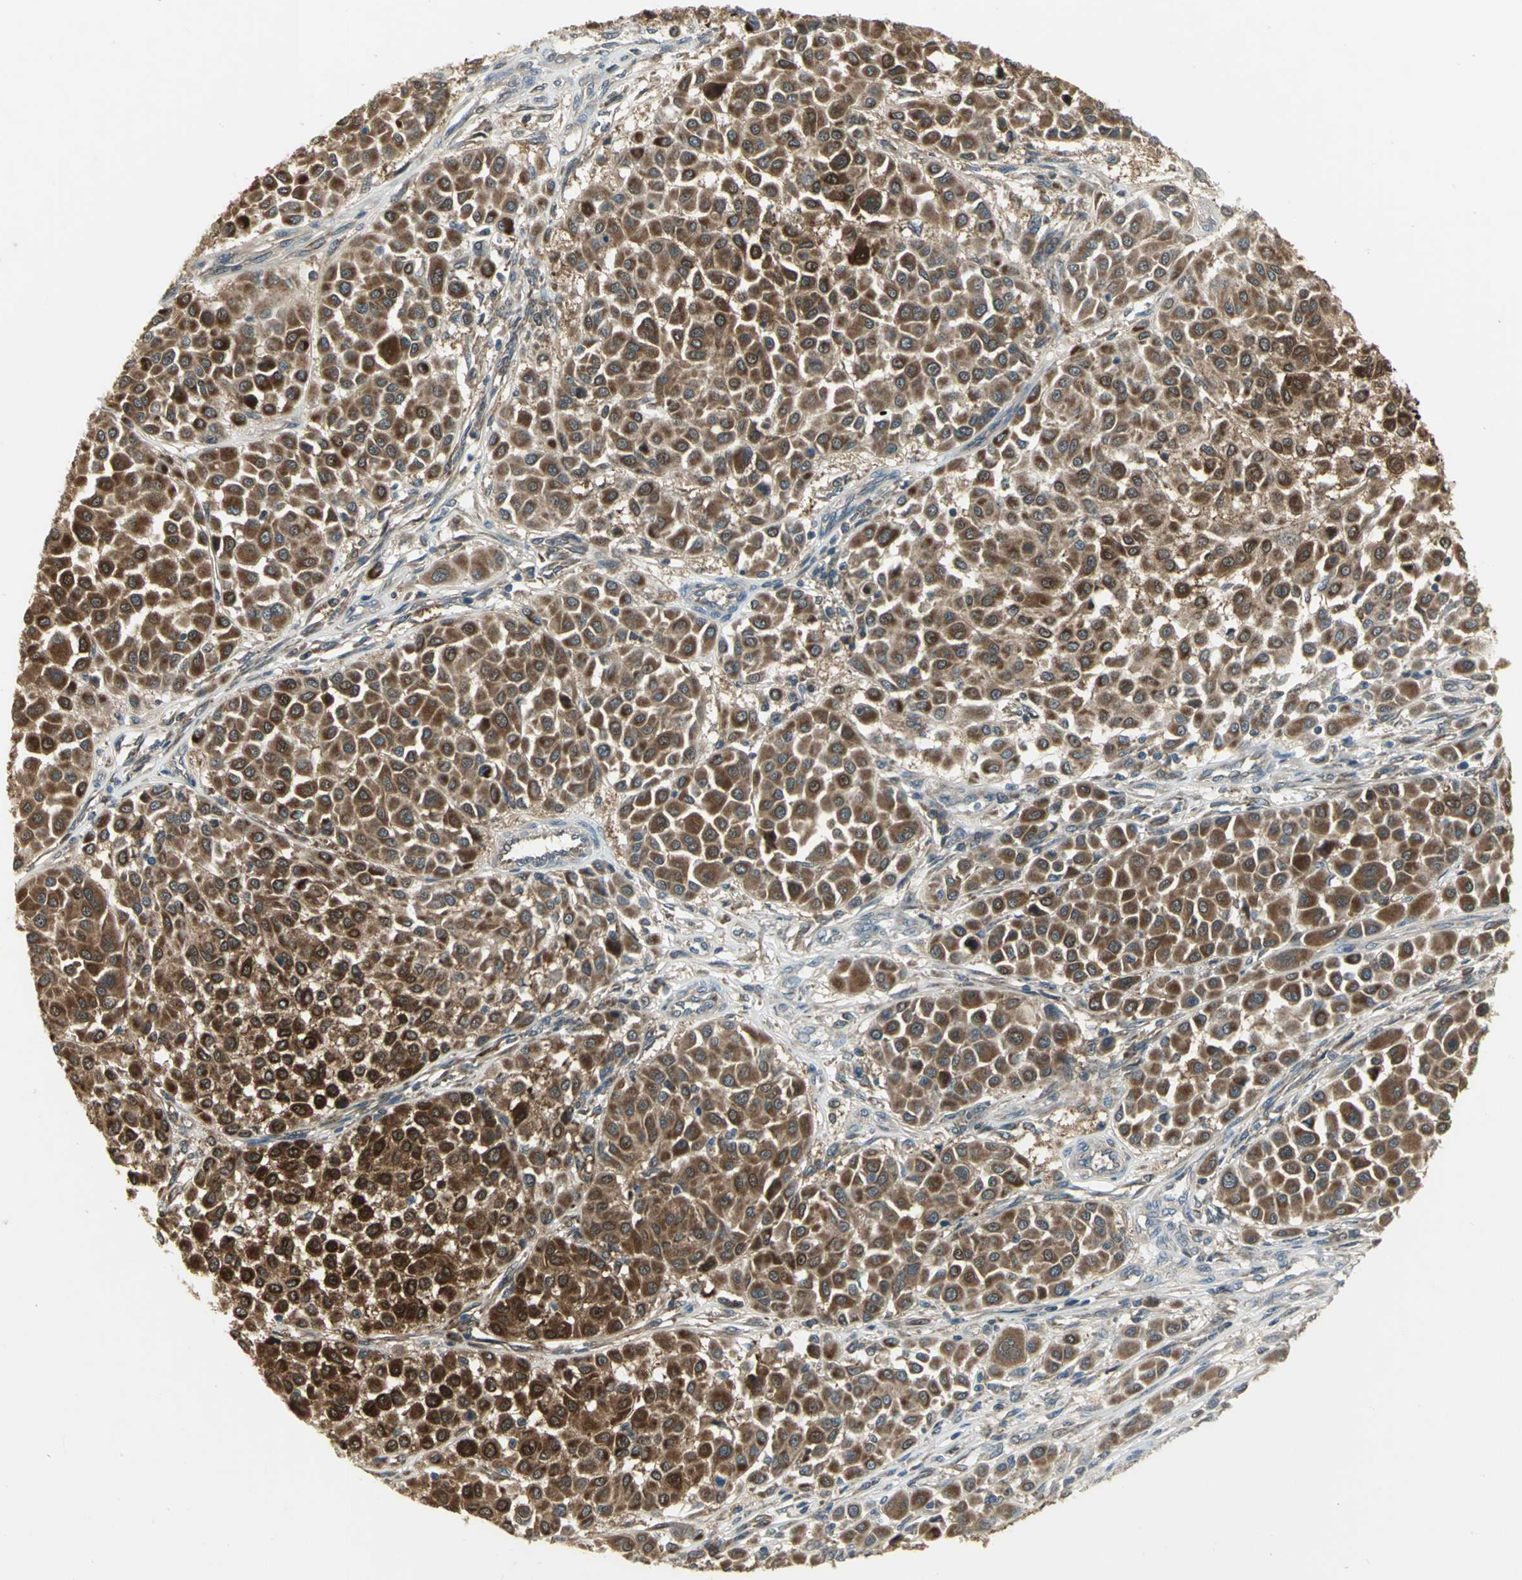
{"staining": {"intensity": "strong", "quantity": ">75%", "location": "cytoplasmic/membranous"}, "tissue": "melanoma", "cell_type": "Tumor cells", "image_type": "cancer", "snomed": [{"axis": "morphology", "description": "Malignant melanoma, Metastatic site"}, {"axis": "topography", "description": "Soft tissue"}], "caption": "An IHC histopathology image of tumor tissue is shown. Protein staining in brown highlights strong cytoplasmic/membranous positivity in malignant melanoma (metastatic site) within tumor cells. Using DAB (brown) and hematoxylin (blue) stains, captured at high magnification using brightfield microscopy.", "gene": "AMT", "patient": {"sex": "male", "age": 41}}